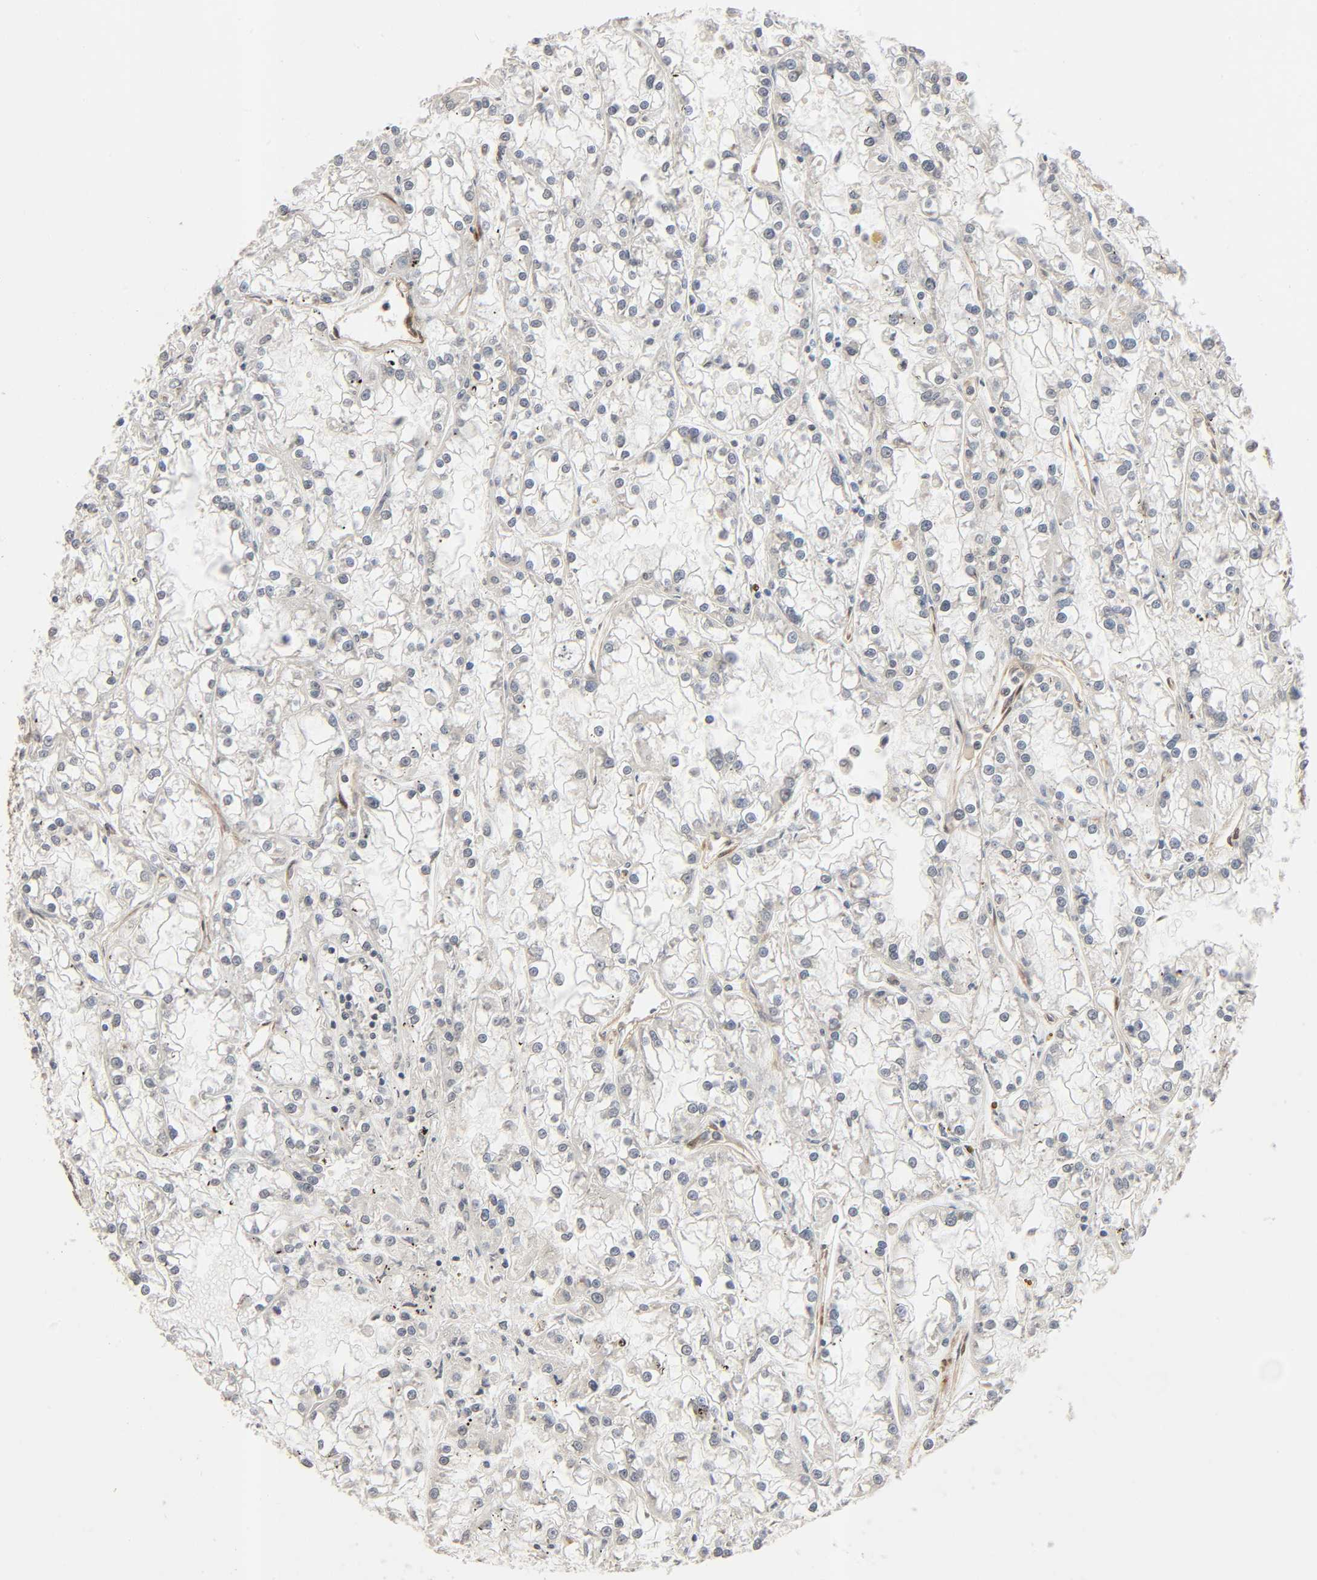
{"staining": {"intensity": "weak", "quantity": "25%-75%", "location": "cytoplasmic/membranous"}, "tissue": "renal cancer", "cell_type": "Tumor cells", "image_type": "cancer", "snomed": [{"axis": "morphology", "description": "Adenocarcinoma, NOS"}, {"axis": "topography", "description": "Kidney"}], "caption": "IHC image of renal cancer (adenocarcinoma) stained for a protein (brown), which displays low levels of weak cytoplasmic/membranous staining in about 25%-75% of tumor cells.", "gene": "PTK2", "patient": {"sex": "female", "age": 52}}